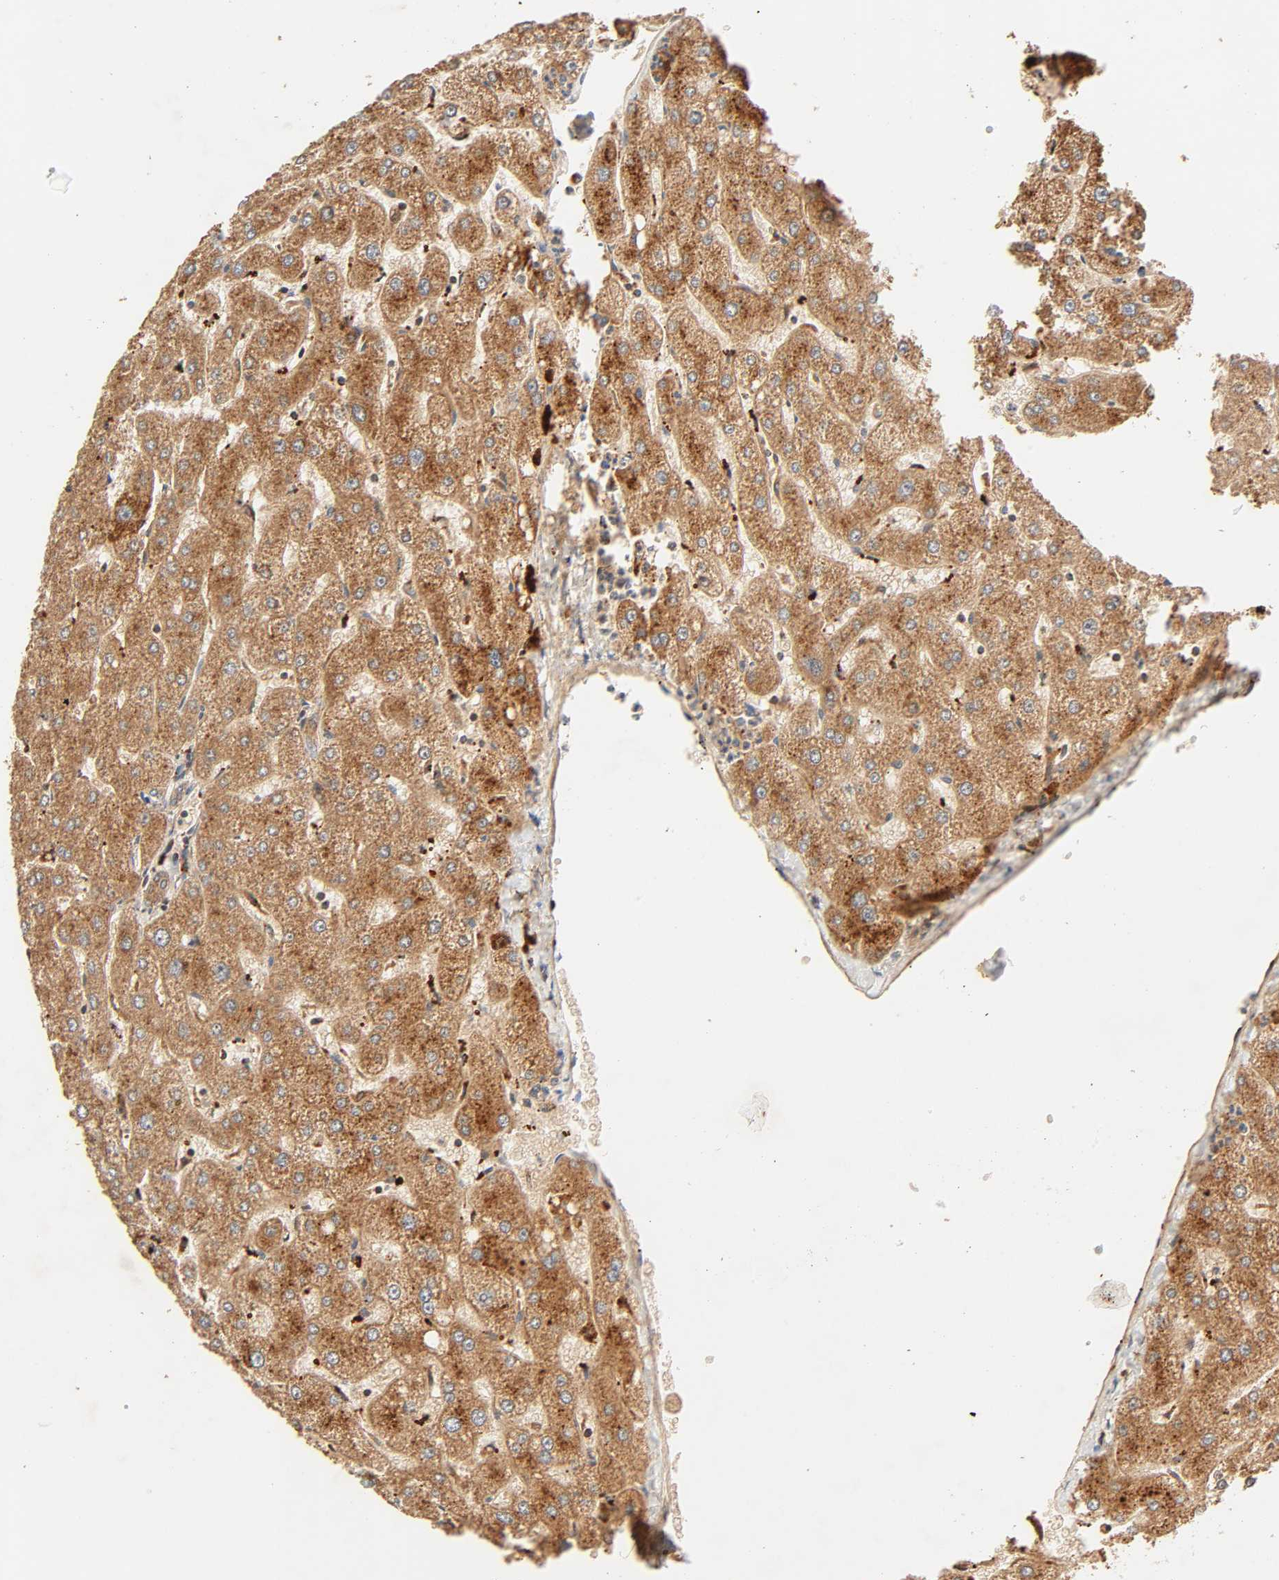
{"staining": {"intensity": "moderate", "quantity": ">75%", "location": "cytoplasmic/membranous"}, "tissue": "liver", "cell_type": "Cholangiocytes", "image_type": "normal", "snomed": [{"axis": "morphology", "description": "Normal tissue, NOS"}, {"axis": "topography", "description": "Liver"}], "caption": "Moderate cytoplasmic/membranous positivity for a protein is identified in approximately >75% of cholangiocytes of unremarkable liver using immunohistochemistry (IHC).", "gene": "MAPK6", "patient": {"sex": "male", "age": 67}}